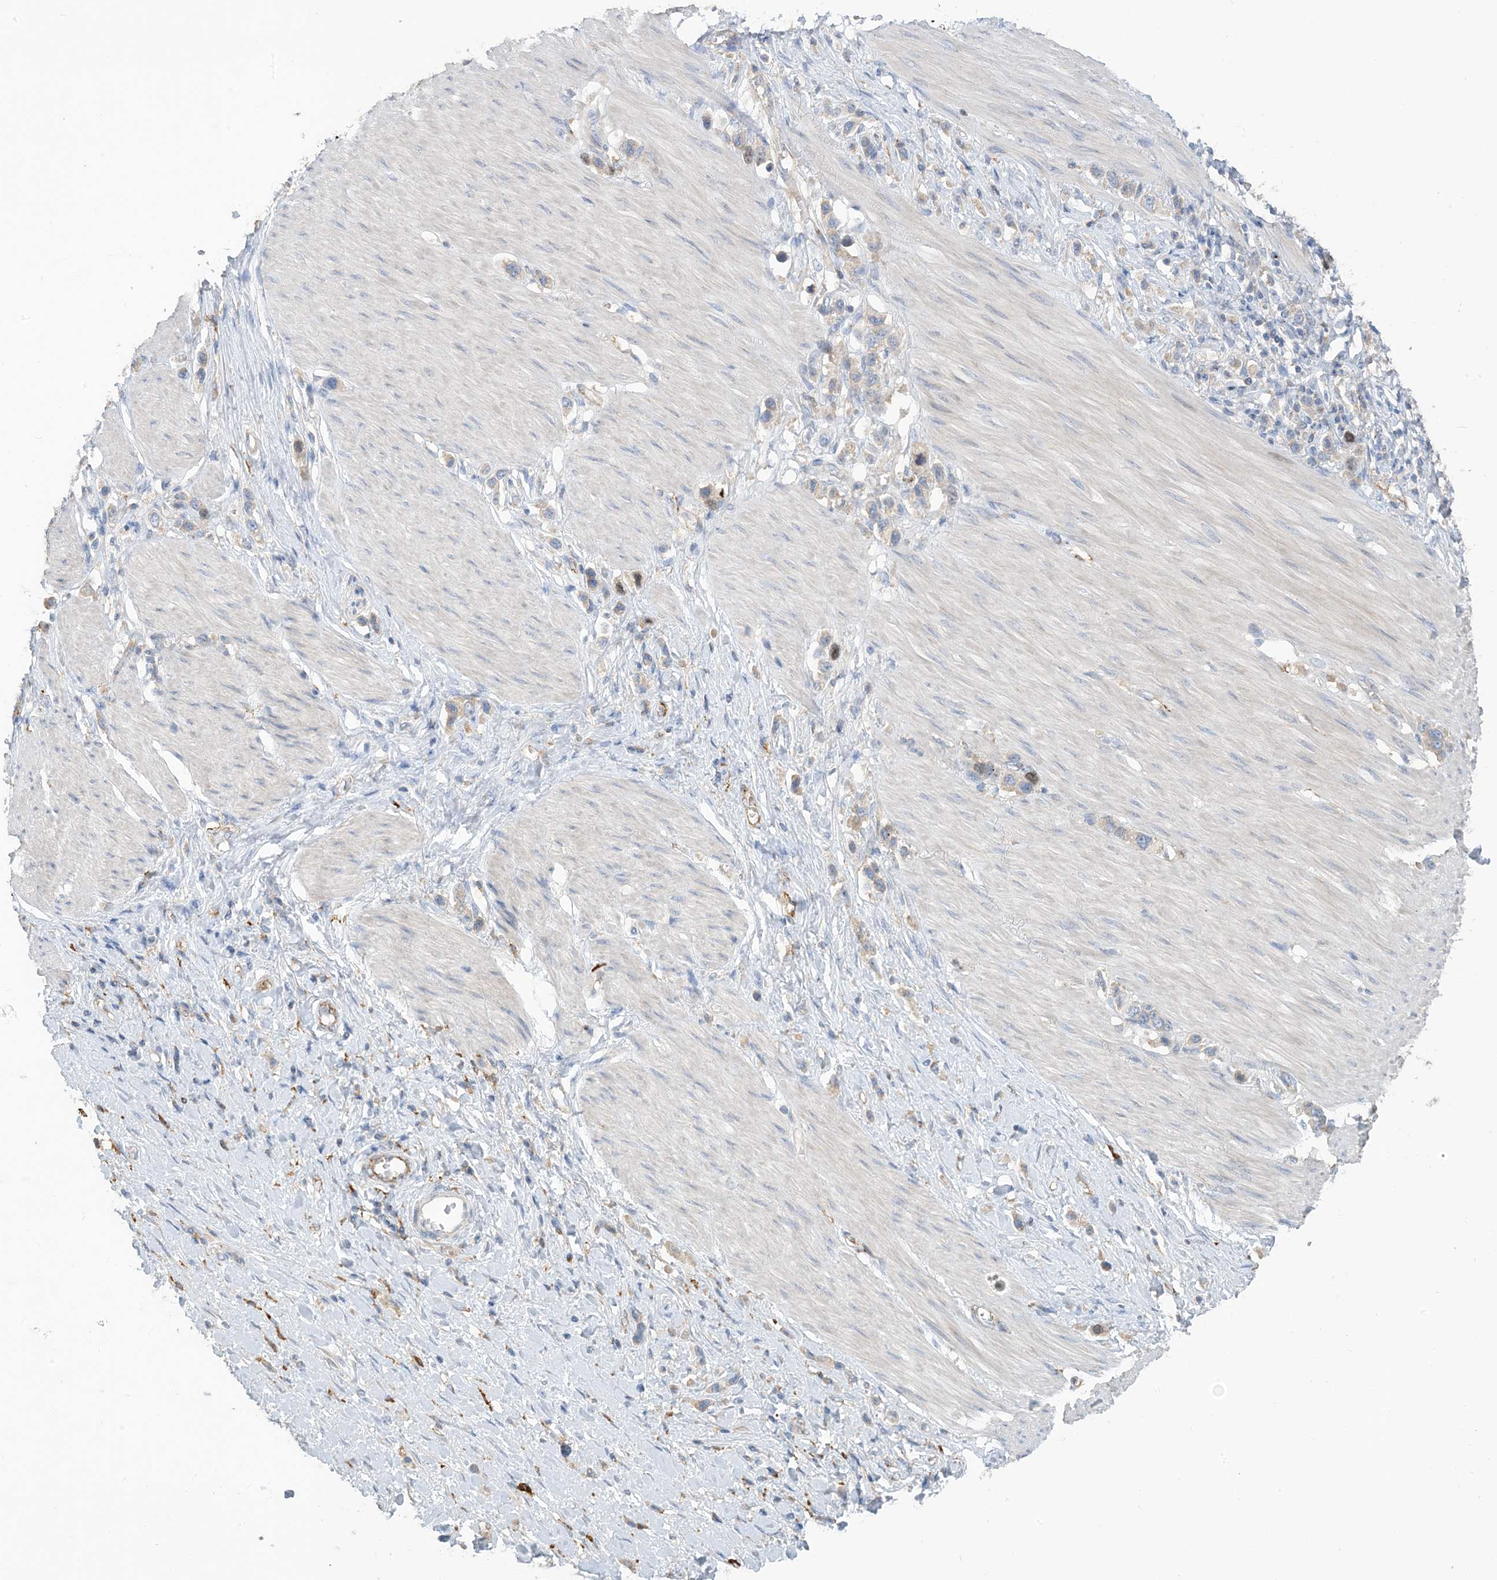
{"staining": {"intensity": "negative", "quantity": "none", "location": "none"}, "tissue": "stomach cancer", "cell_type": "Tumor cells", "image_type": "cancer", "snomed": [{"axis": "morphology", "description": "Adenocarcinoma, NOS"}, {"axis": "topography", "description": "Stomach"}], "caption": "Immunohistochemistry (IHC) micrograph of human adenocarcinoma (stomach) stained for a protein (brown), which reveals no positivity in tumor cells.", "gene": "PEAR1", "patient": {"sex": "female", "age": 65}}